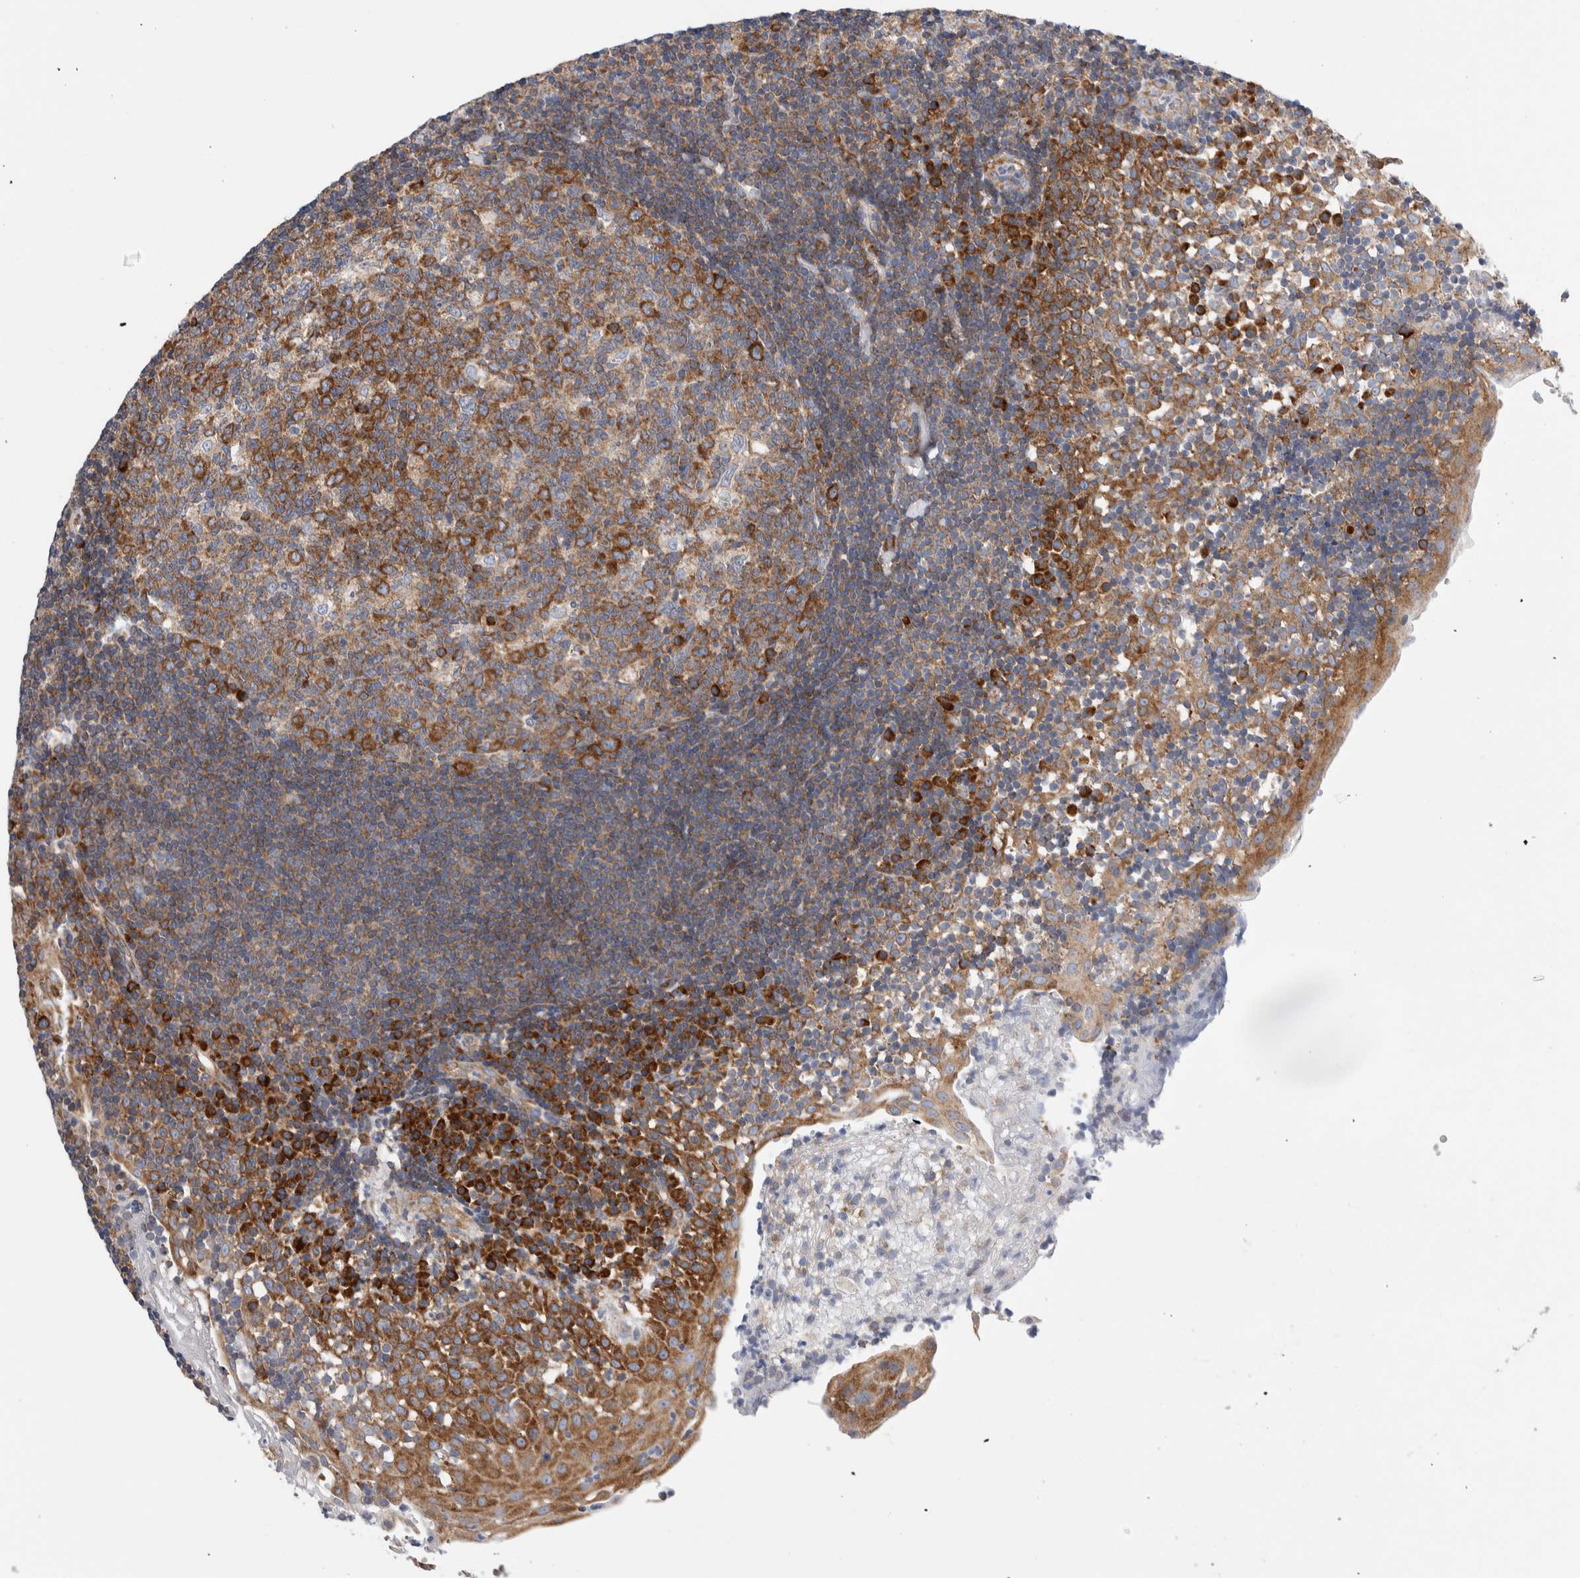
{"staining": {"intensity": "moderate", "quantity": ">75%", "location": "cytoplasmic/membranous"}, "tissue": "tonsil", "cell_type": "Germinal center cells", "image_type": "normal", "snomed": [{"axis": "morphology", "description": "Normal tissue, NOS"}, {"axis": "topography", "description": "Tonsil"}], "caption": "Immunohistochemical staining of benign human tonsil shows medium levels of moderate cytoplasmic/membranous positivity in about >75% of germinal center cells.", "gene": "RACK1", "patient": {"sex": "female", "age": 40}}